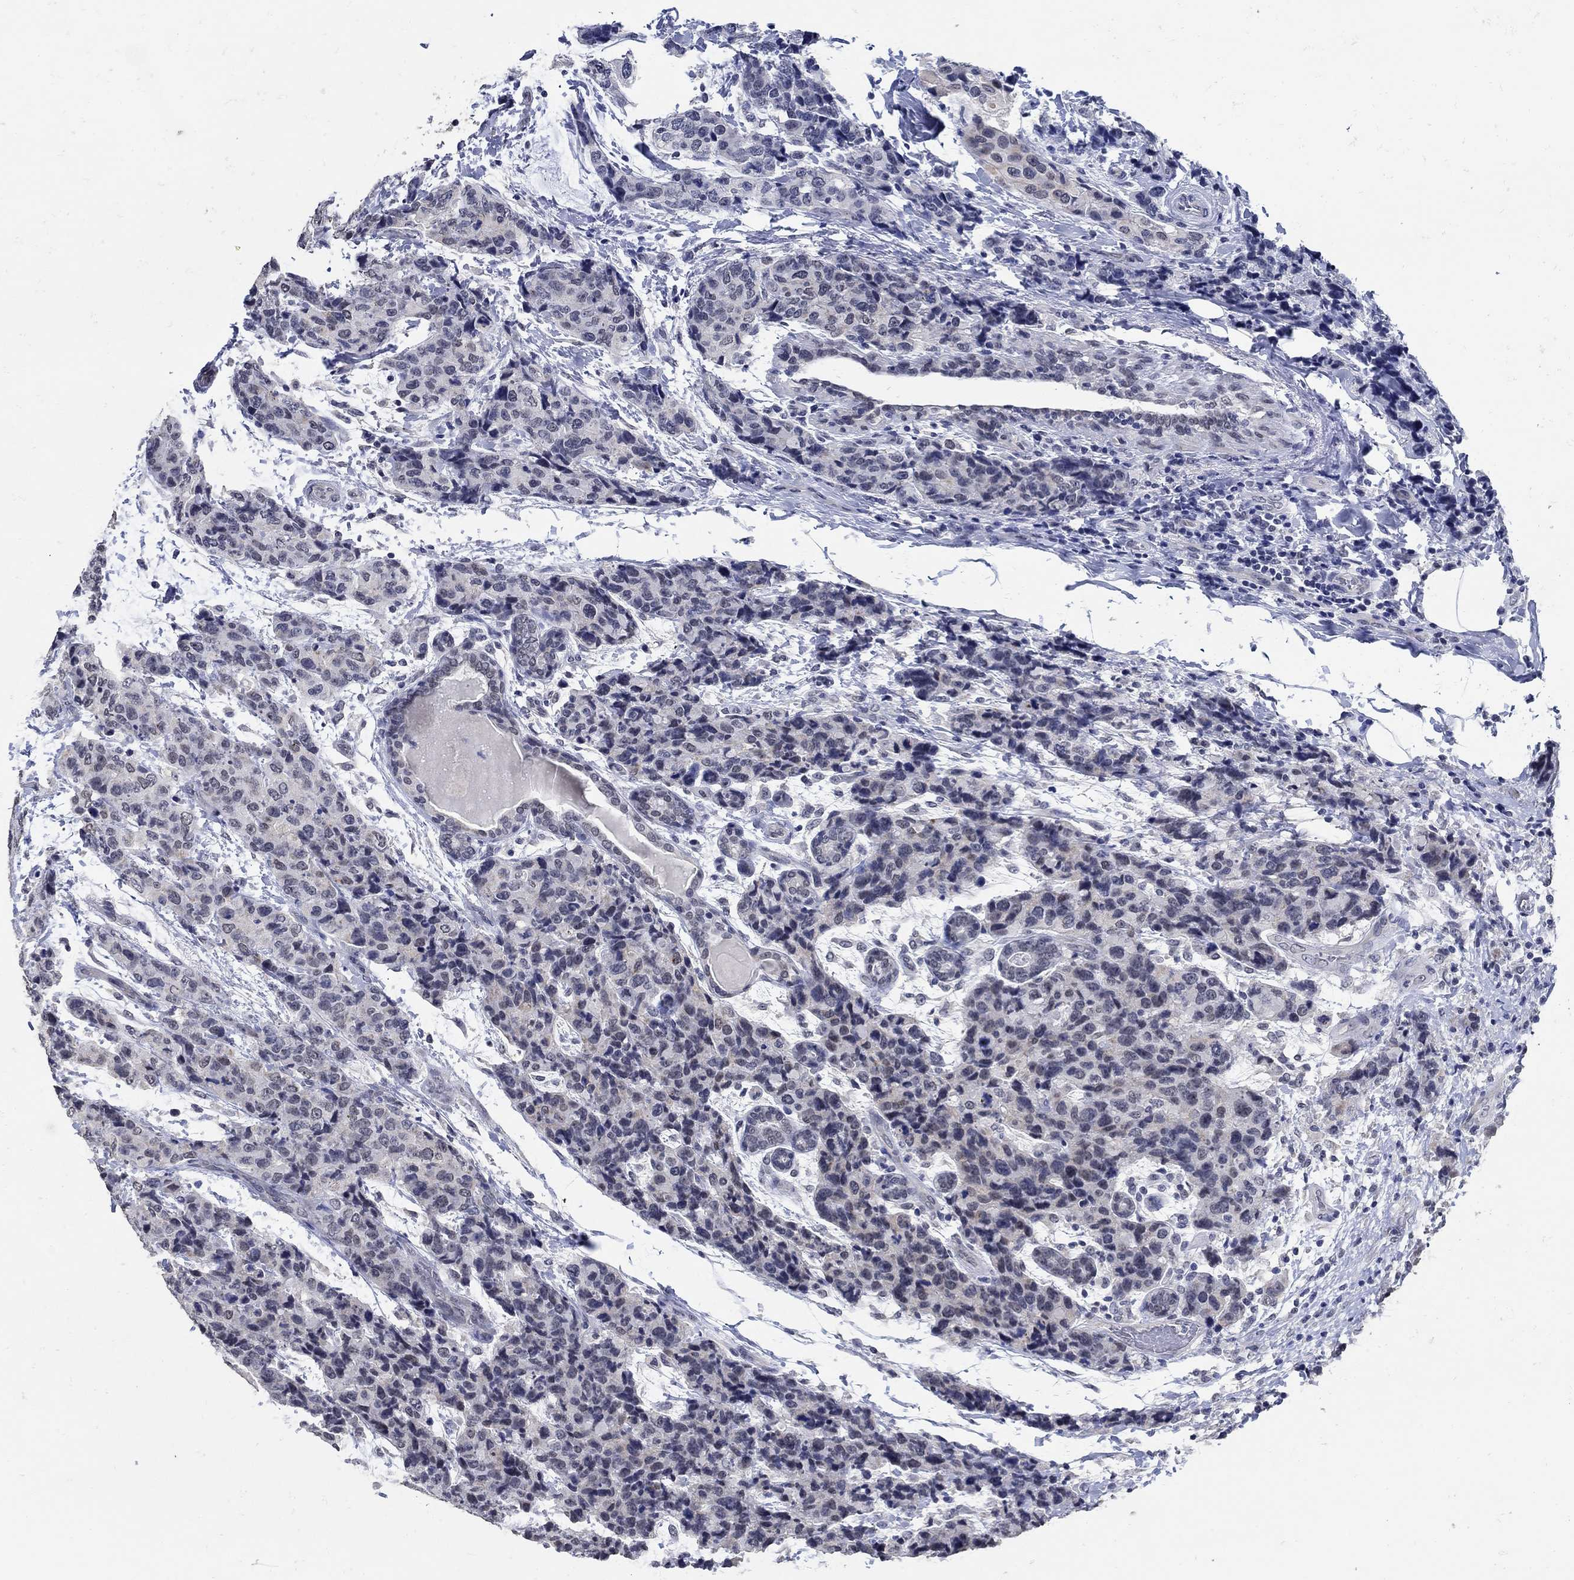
{"staining": {"intensity": "negative", "quantity": "none", "location": "none"}, "tissue": "breast cancer", "cell_type": "Tumor cells", "image_type": "cancer", "snomed": [{"axis": "morphology", "description": "Lobular carcinoma"}, {"axis": "topography", "description": "Breast"}], "caption": "This is an IHC photomicrograph of human breast lobular carcinoma. There is no staining in tumor cells.", "gene": "KCNN3", "patient": {"sex": "female", "age": 59}}